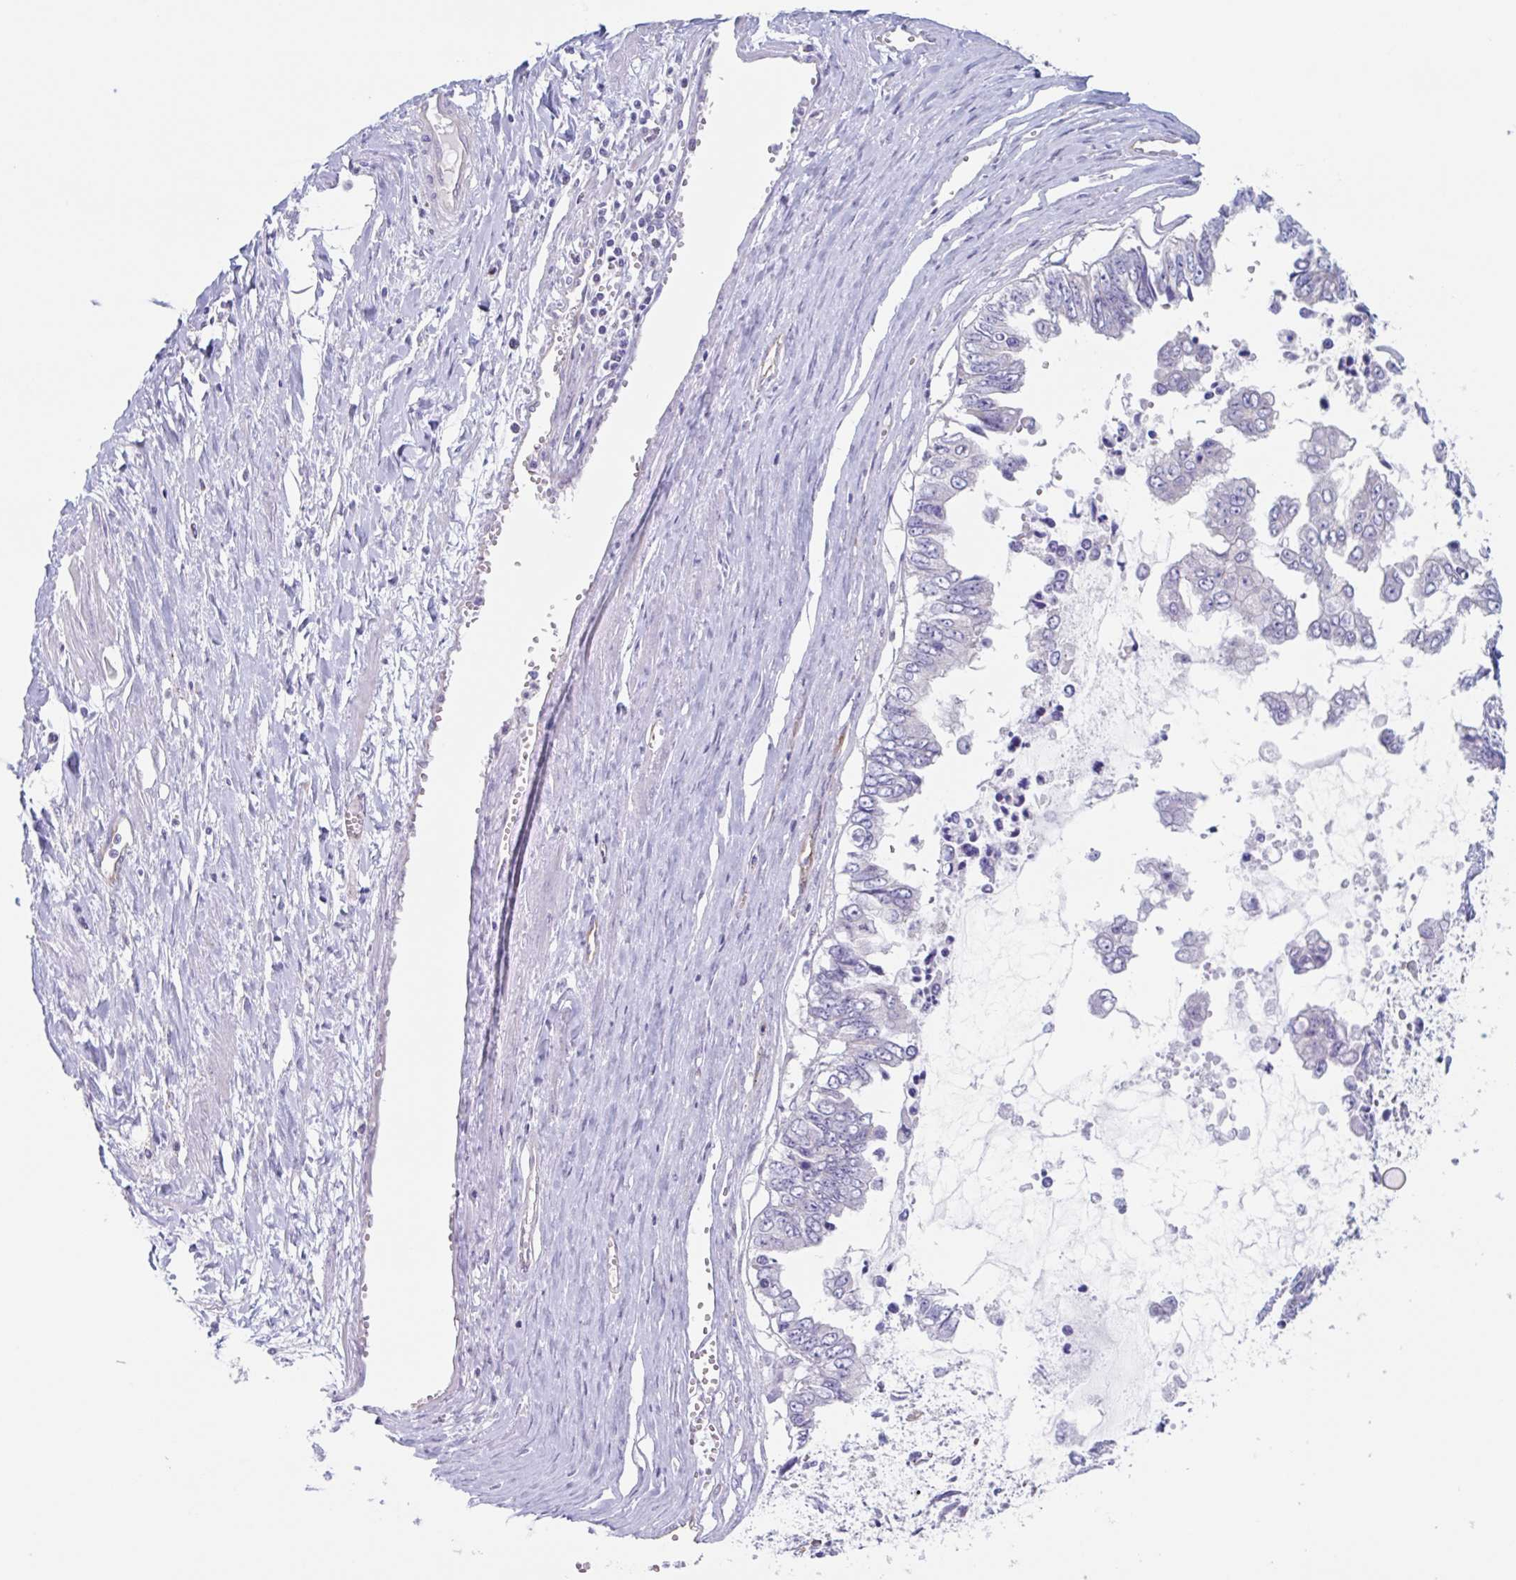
{"staining": {"intensity": "negative", "quantity": "none", "location": "none"}, "tissue": "ovarian cancer", "cell_type": "Tumor cells", "image_type": "cancer", "snomed": [{"axis": "morphology", "description": "Cystadenocarcinoma, mucinous, NOS"}, {"axis": "topography", "description": "Ovary"}], "caption": "A micrograph of human ovarian mucinous cystadenocarcinoma is negative for staining in tumor cells. (Brightfield microscopy of DAB (3,3'-diaminobenzidine) immunohistochemistry (IHC) at high magnification).", "gene": "EHD4", "patient": {"sex": "female", "age": 72}}